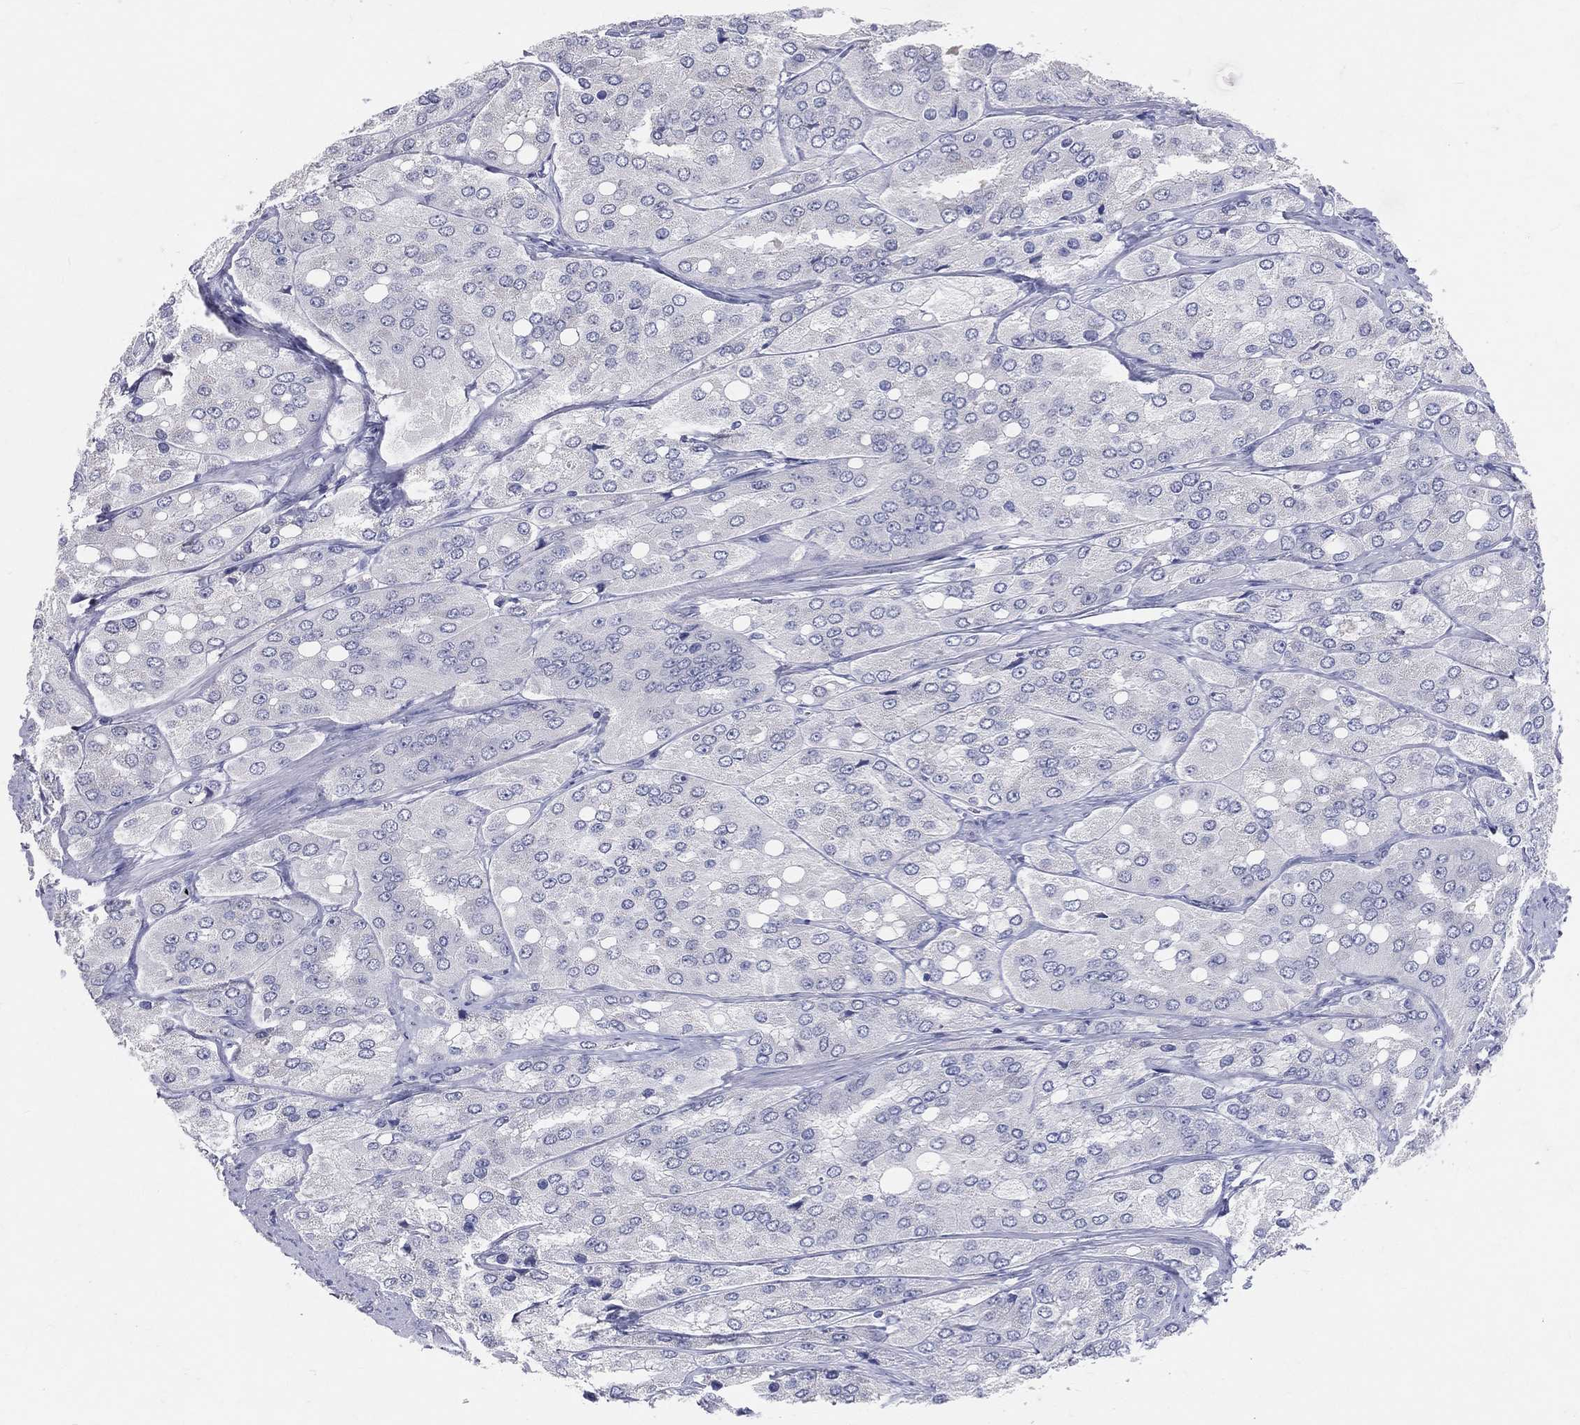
{"staining": {"intensity": "negative", "quantity": "none", "location": "none"}, "tissue": "prostate cancer", "cell_type": "Tumor cells", "image_type": "cancer", "snomed": [{"axis": "morphology", "description": "Adenocarcinoma, Low grade"}, {"axis": "topography", "description": "Prostate"}], "caption": "A histopathology image of prostate cancer (adenocarcinoma (low-grade)) stained for a protein displays no brown staining in tumor cells.", "gene": "LAT", "patient": {"sex": "male", "age": 69}}